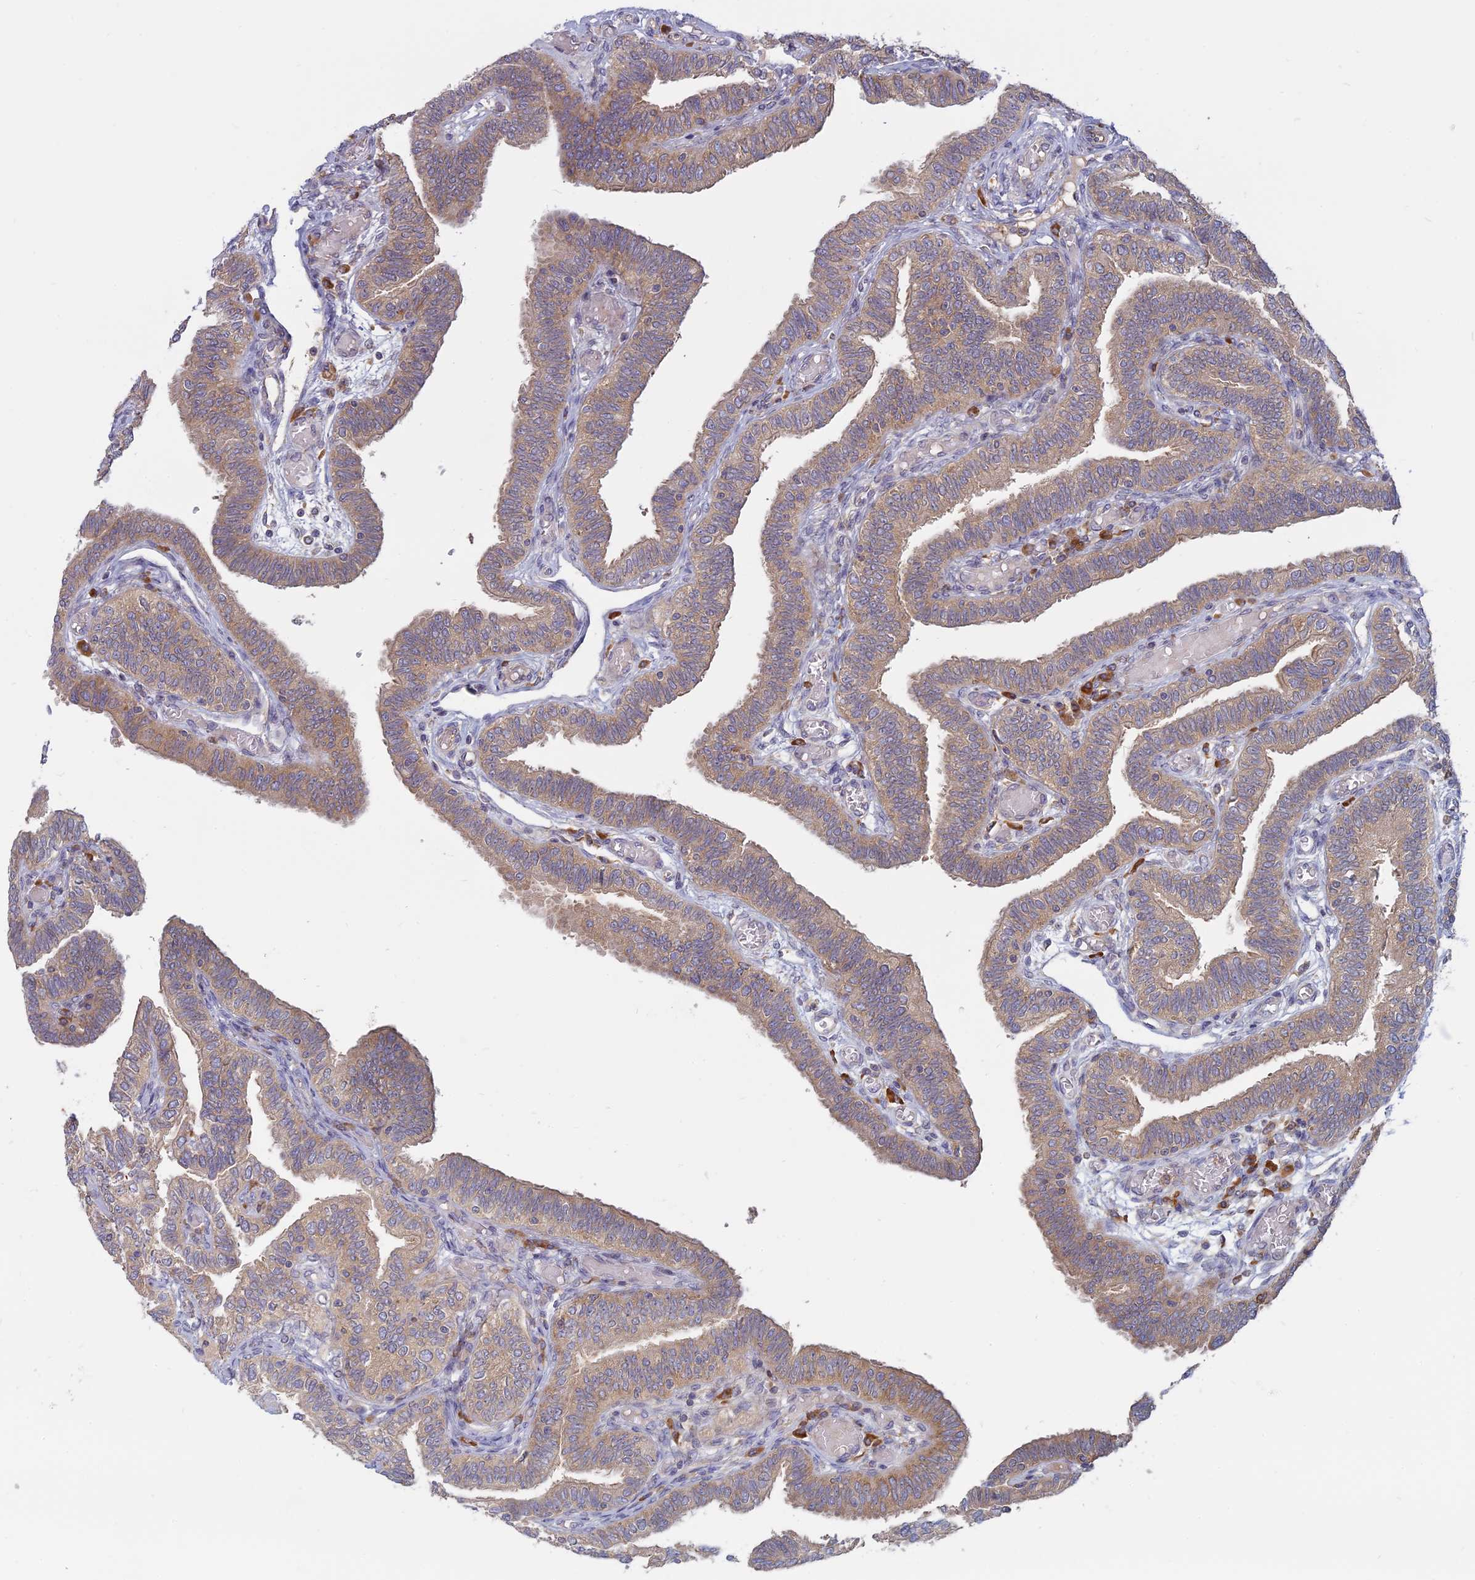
{"staining": {"intensity": "moderate", "quantity": ">75%", "location": "cytoplasmic/membranous"}, "tissue": "fallopian tube", "cell_type": "Glandular cells", "image_type": "normal", "snomed": [{"axis": "morphology", "description": "Normal tissue, NOS"}, {"axis": "topography", "description": "Fallopian tube"}], "caption": "Brown immunohistochemical staining in benign human fallopian tube displays moderate cytoplasmic/membranous expression in approximately >75% of glandular cells. (IHC, brightfield microscopy, high magnification).", "gene": "TMEM208", "patient": {"sex": "female", "age": 39}}